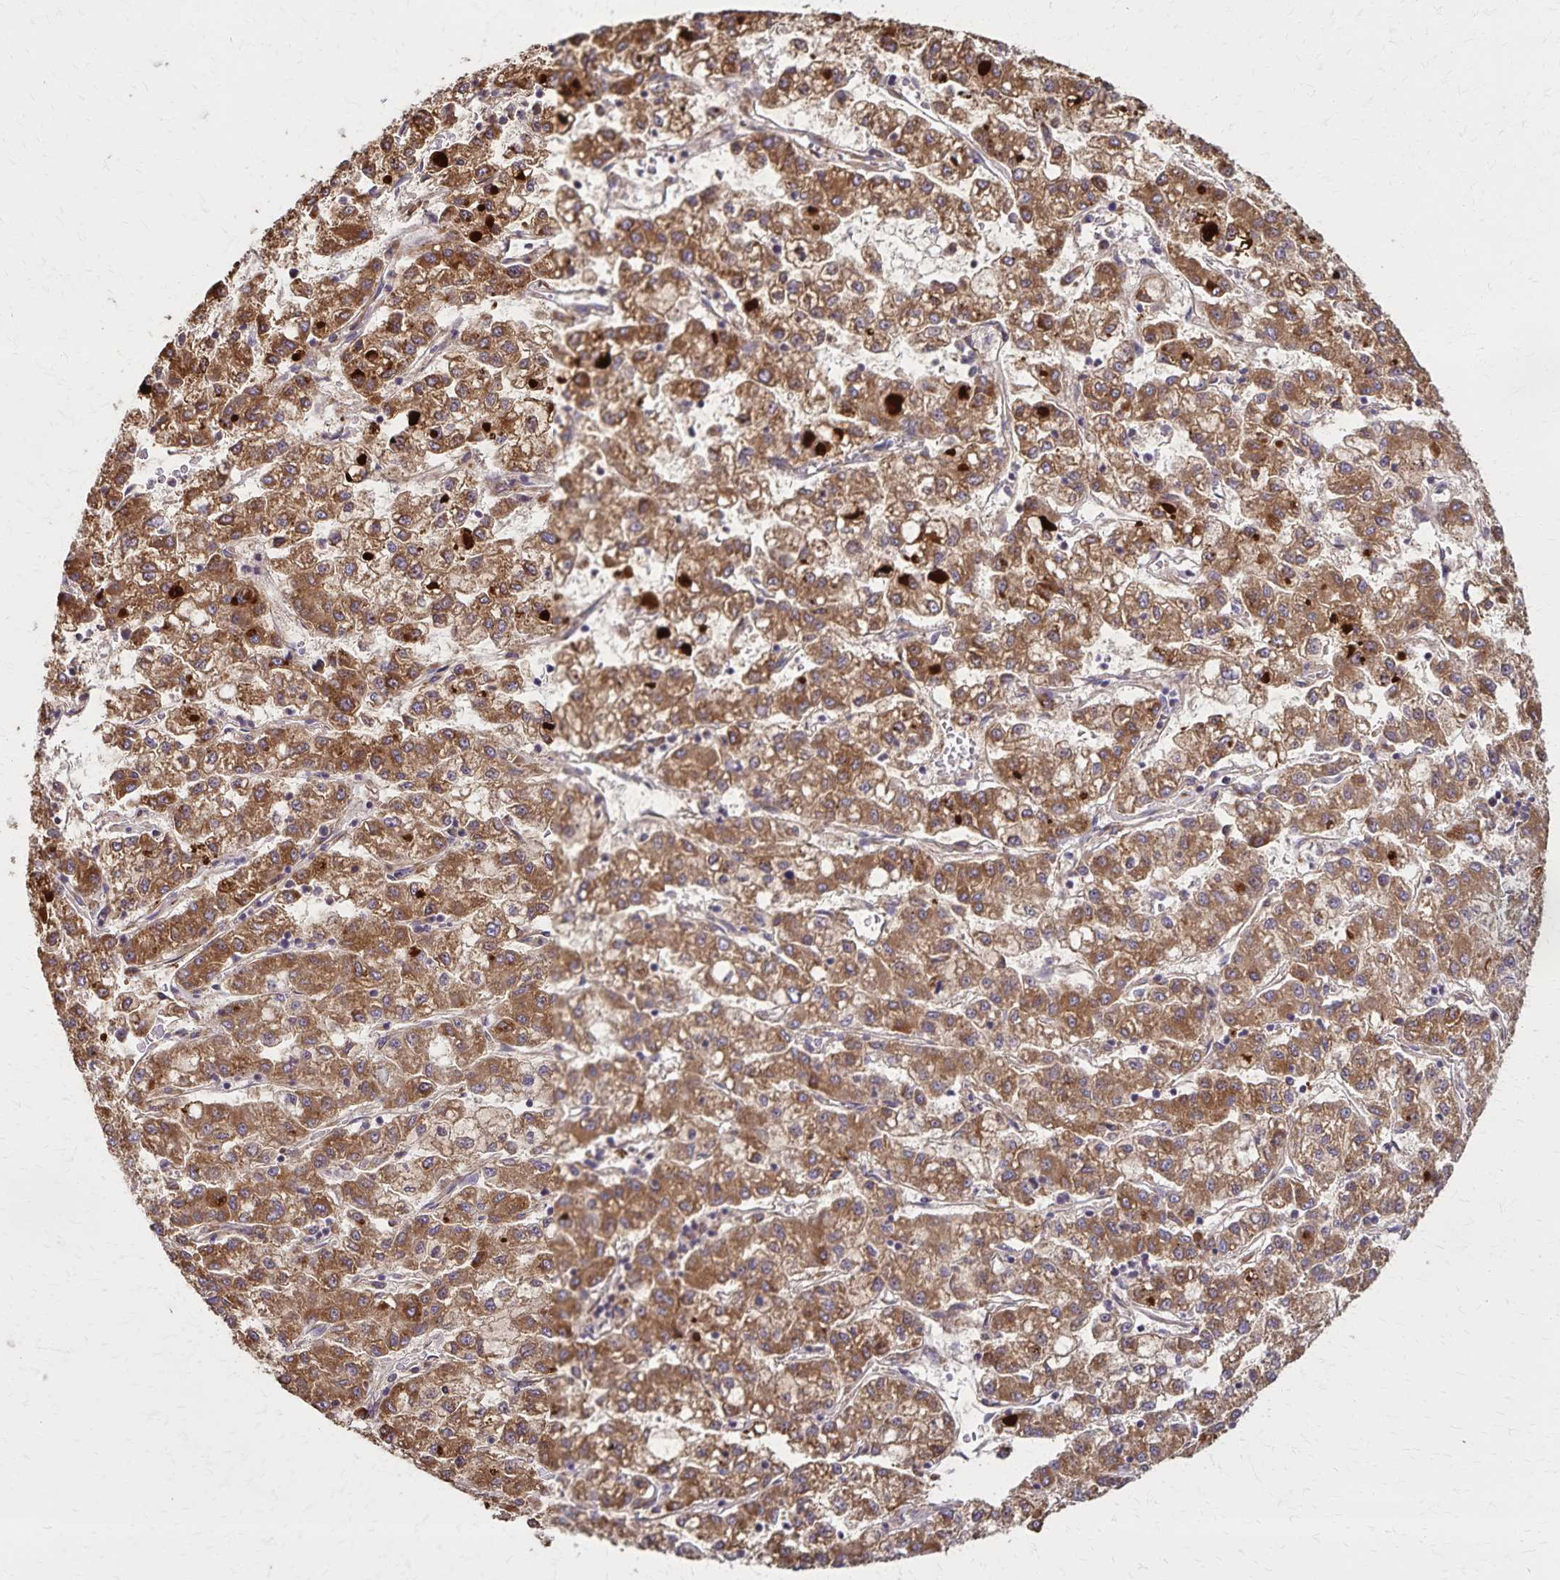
{"staining": {"intensity": "moderate", "quantity": ">75%", "location": "cytoplasmic/membranous"}, "tissue": "liver cancer", "cell_type": "Tumor cells", "image_type": "cancer", "snomed": [{"axis": "morphology", "description": "Carcinoma, Hepatocellular, NOS"}, {"axis": "topography", "description": "Liver"}], "caption": "Liver cancer was stained to show a protein in brown. There is medium levels of moderate cytoplasmic/membranous positivity in approximately >75% of tumor cells.", "gene": "RNF10", "patient": {"sex": "male", "age": 40}}